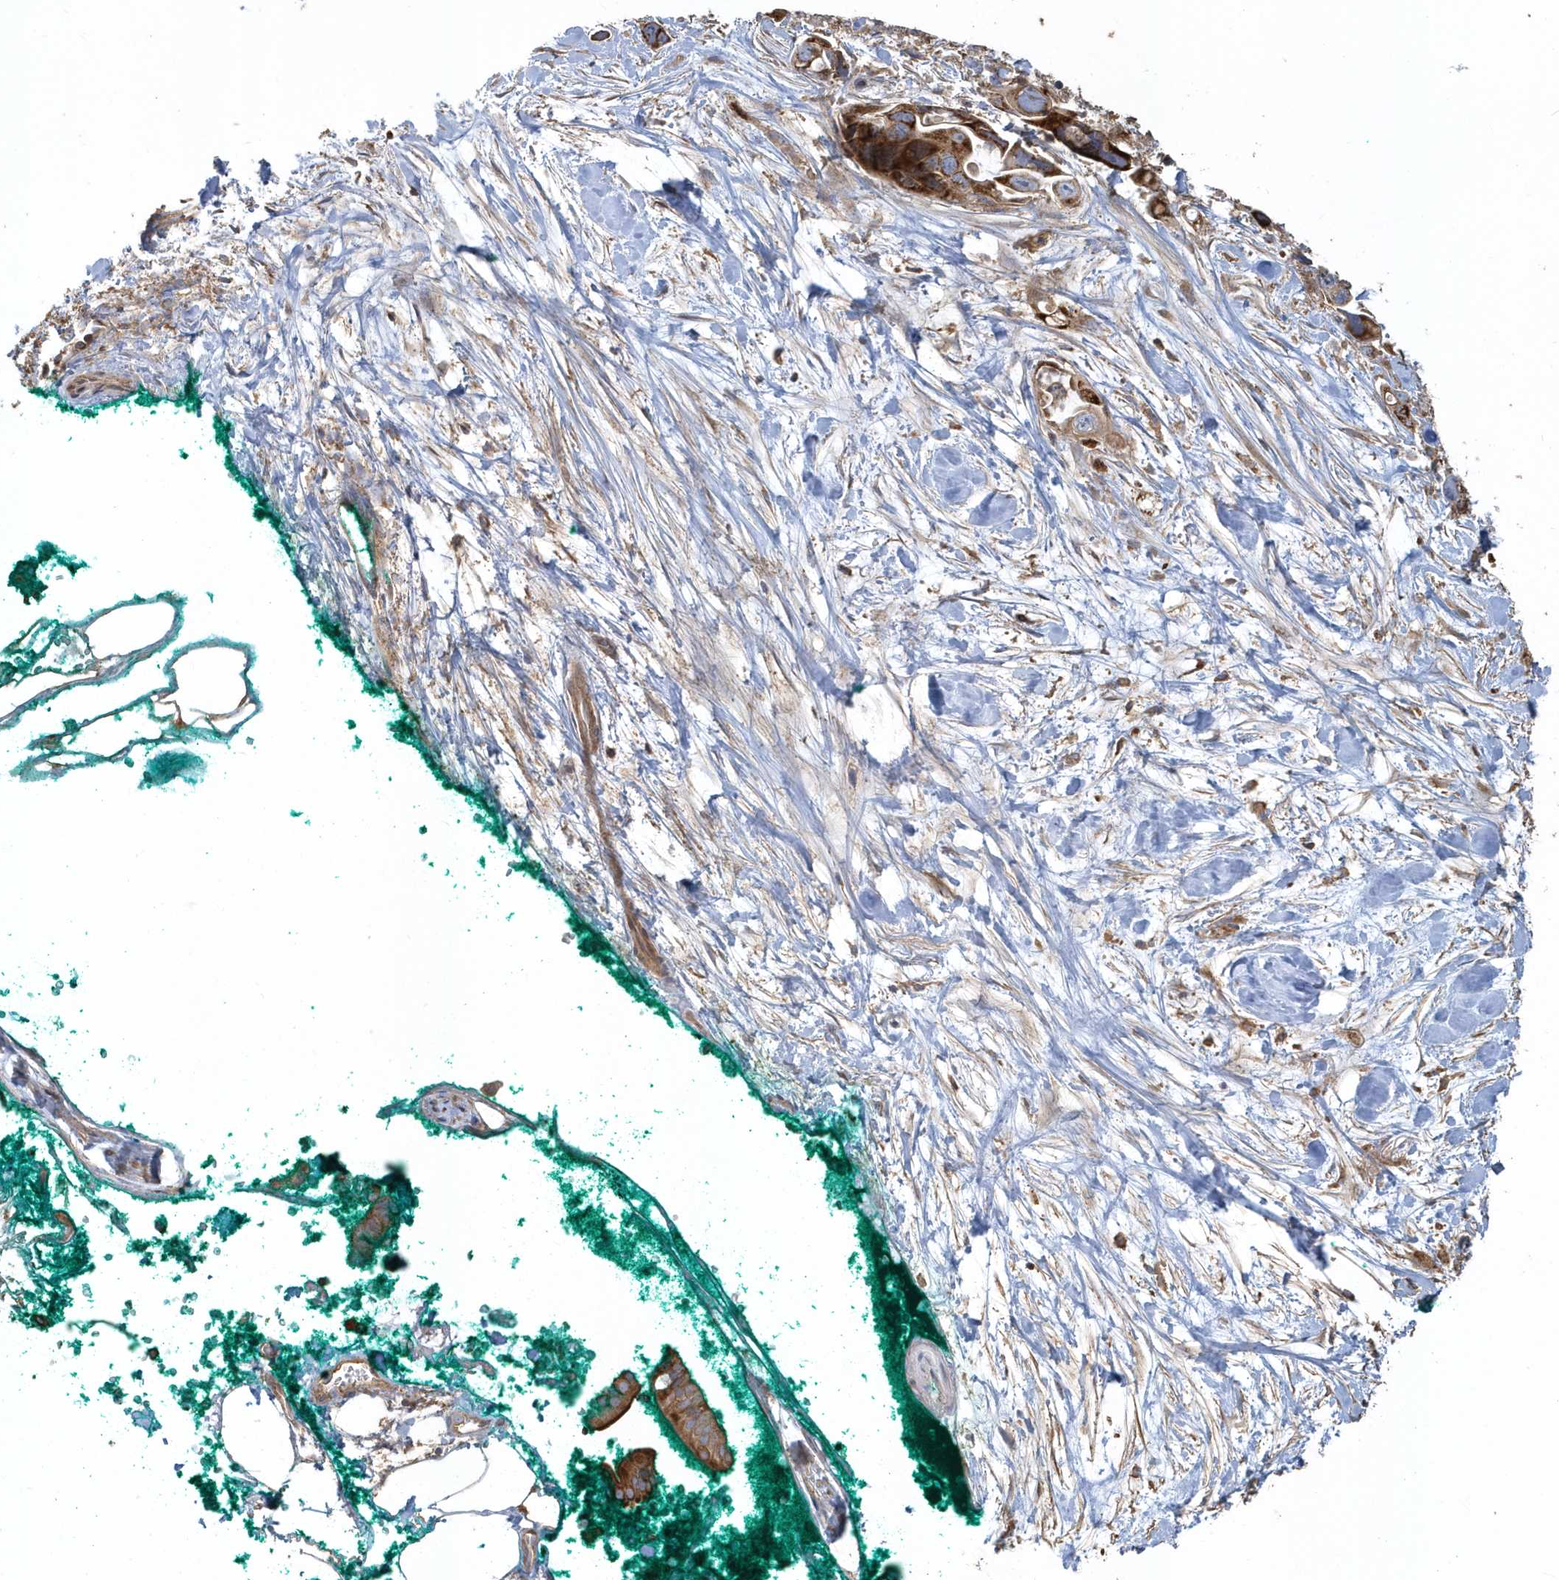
{"staining": {"intensity": "moderate", "quantity": ">75%", "location": "cytoplasmic/membranous"}, "tissue": "pancreatic cancer", "cell_type": "Tumor cells", "image_type": "cancer", "snomed": [{"axis": "morphology", "description": "Adenocarcinoma, NOS"}, {"axis": "topography", "description": "Pancreas"}], "caption": "High-magnification brightfield microscopy of pancreatic cancer stained with DAB (brown) and counterstained with hematoxylin (blue). tumor cells exhibit moderate cytoplasmic/membranous staining is seen in about>75% of cells.", "gene": "TRAIP", "patient": {"sex": "female", "age": 72}}